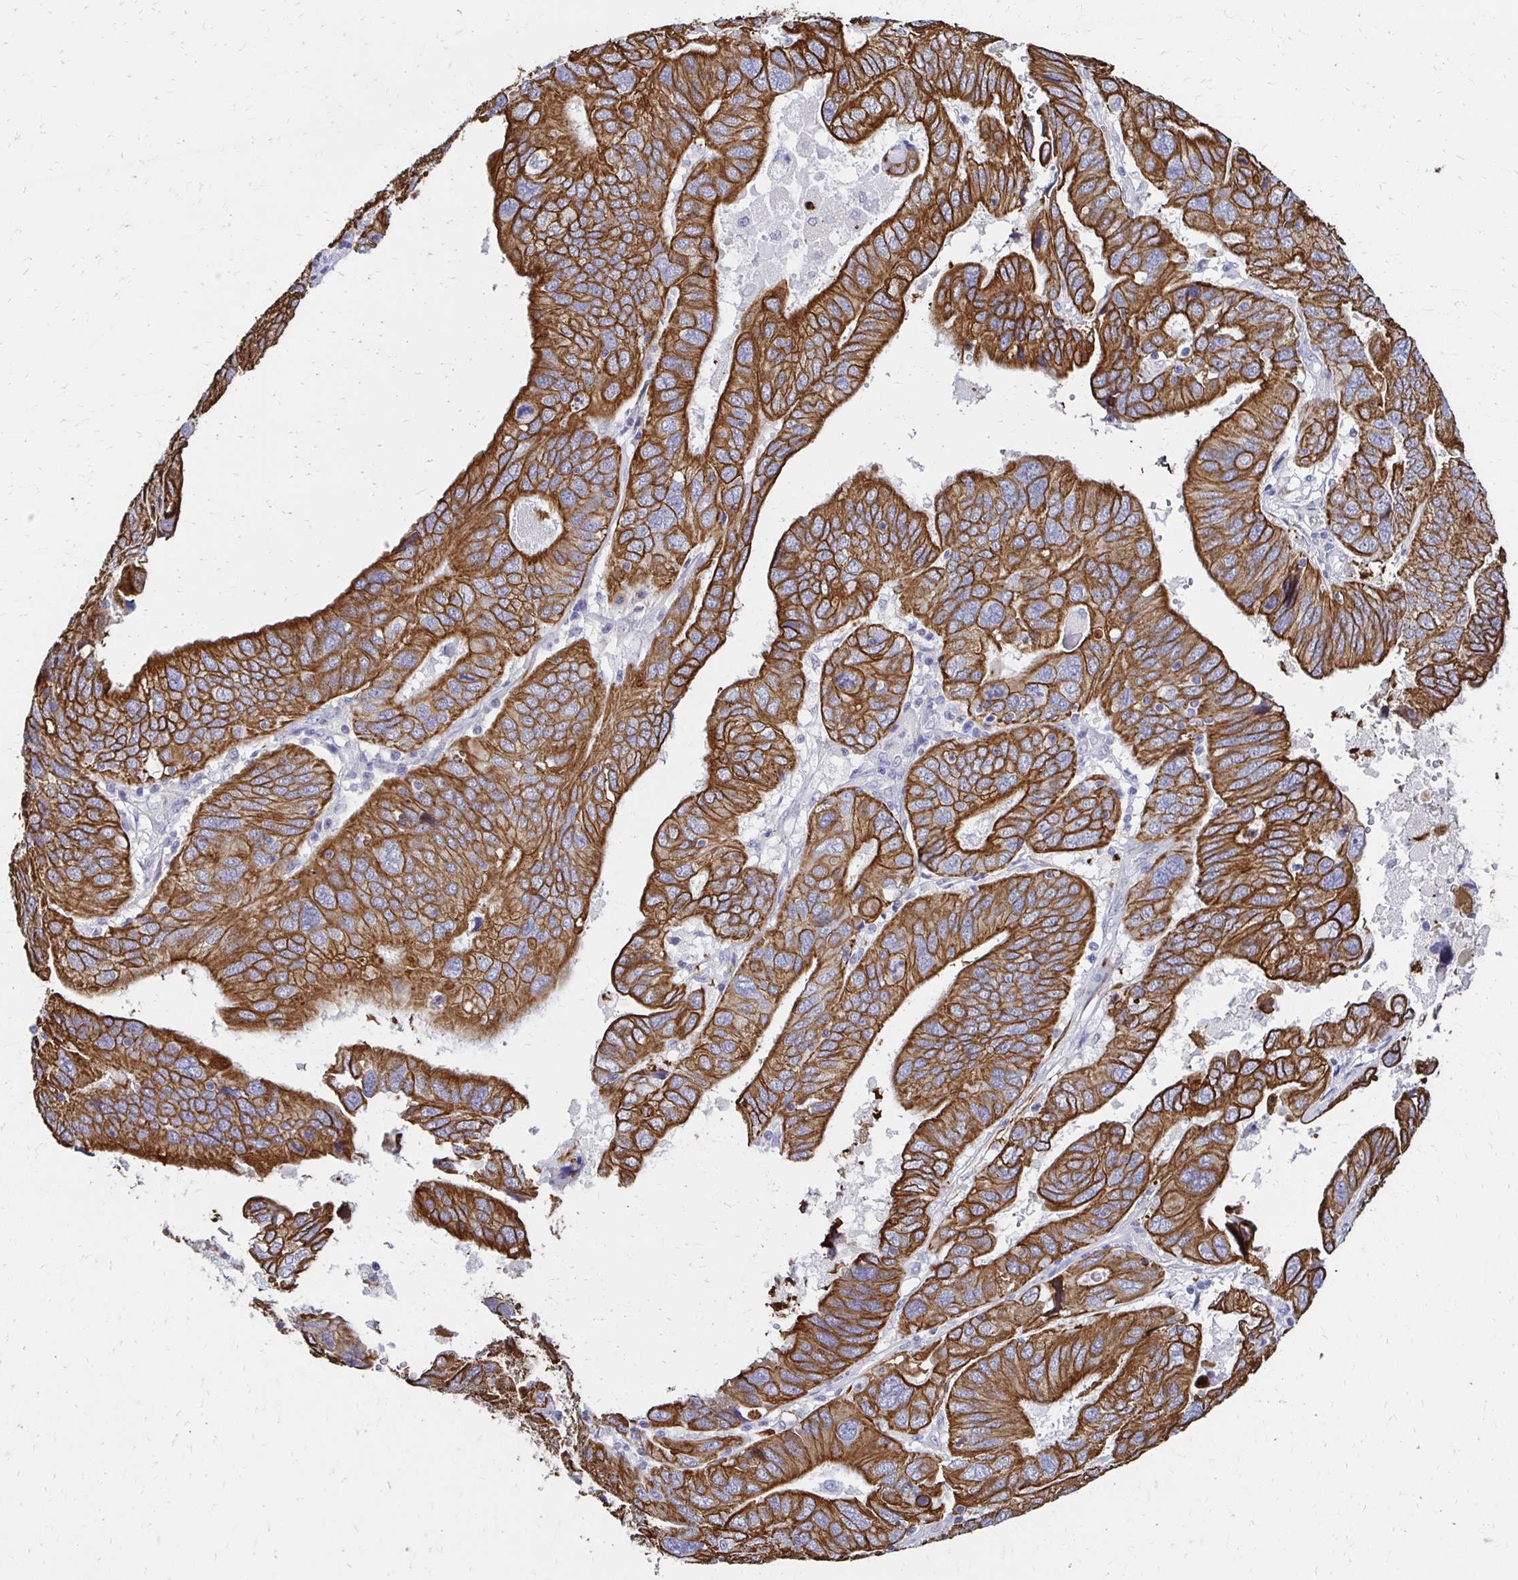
{"staining": {"intensity": "moderate", "quantity": ">75%", "location": "cytoplasmic/membranous"}, "tissue": "ovarian cancer", "cell_type": "Tumor cells", "image_type": "cancer", "snomed": [{"axis": "morphology", "description": "Cystadenocarcinoma, serous, NOS"}, {"axis": "topography", "description": "Ovary"}], "caption": "High-power microscopy captured an IHC histopathology image of serous cystadenocarcinoma (ovarian), revealing moderate cytoplasmic/membranous staining in approximately >75% of tumor cells.", "gene": "C1QTNF2", "patient": {"sex": "female", "age": 79}}